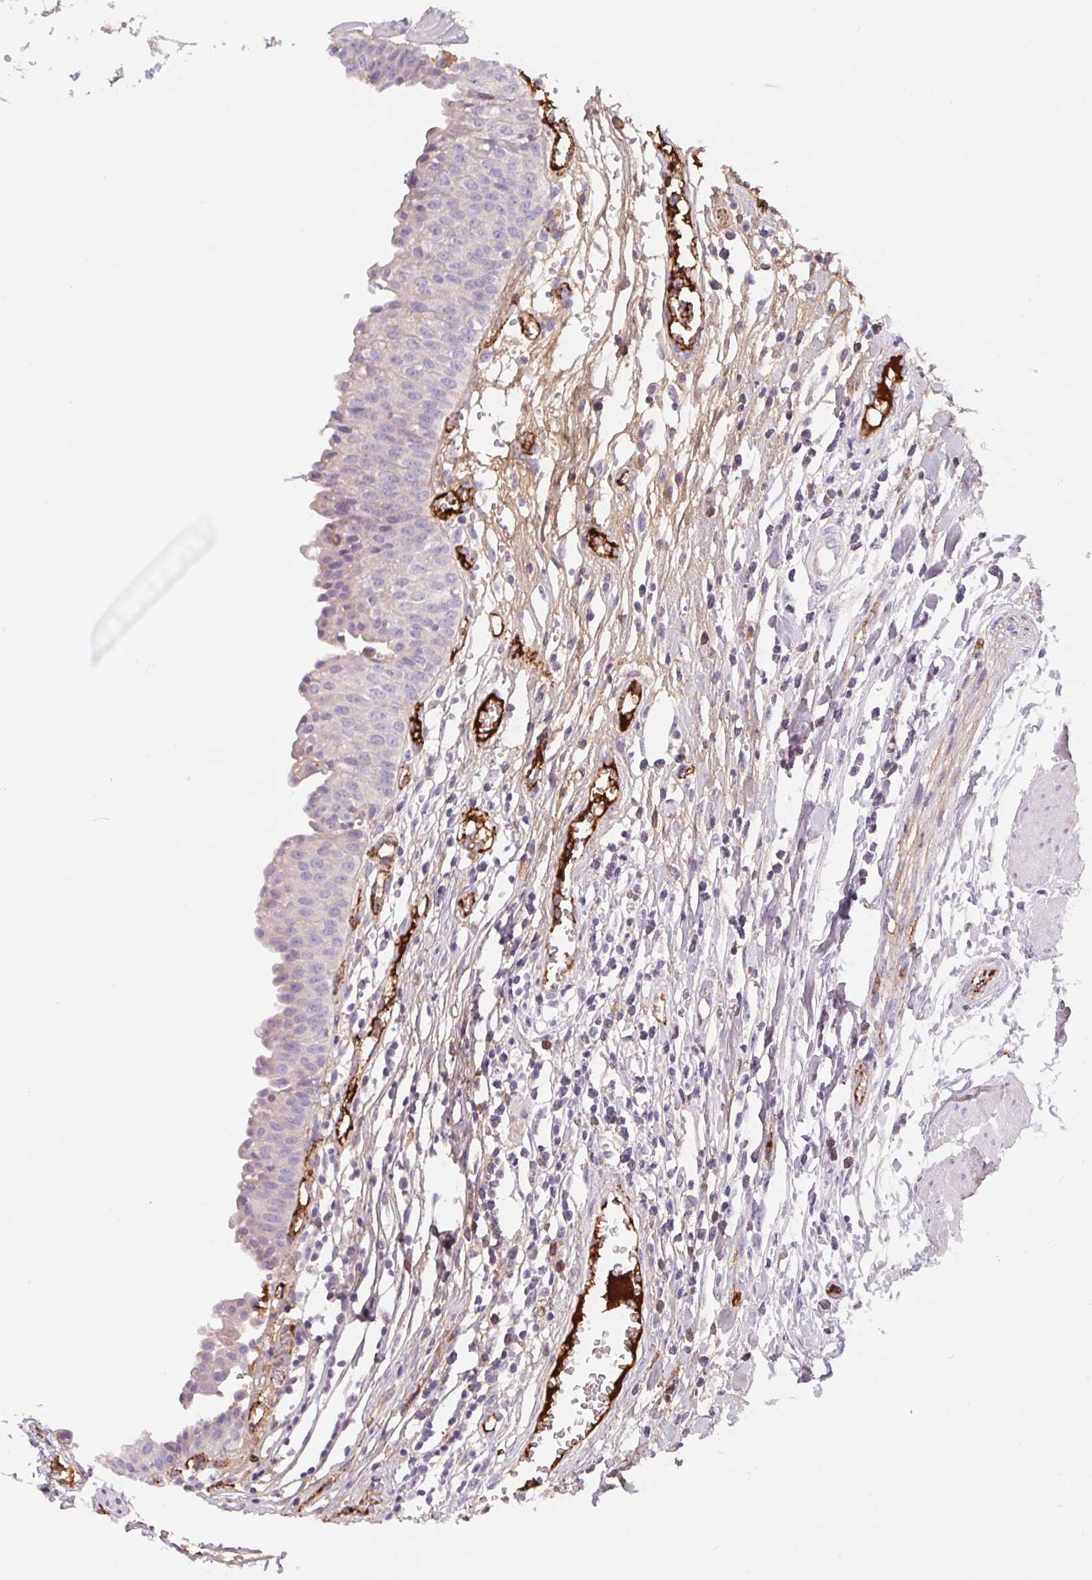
{"staining": {"intensity": "negative", "quantity": "none", "location": "none"}, "tissue": "urinary bladder", "cell_type": "Urothelial cells", "image_type": "normal", "snomed": [{"axis": "morphology", "description": "Normal tissue, NOS"}, {"axis": "topography", "description": "Urinary bladder"}], "caption": "High power microscopy image of an immunohistochemistry (IHC) photomicrograph of unremarkable urinary bladder, revealing no significant staining in urothelial cells. The staining is performed using DAB (3,3'-diaminobenzidine) brown chromogen with nuclei counter-stained in using hematoxylin.", "gene": "LPA", "patient": {"sex": "male", "age": 64}}